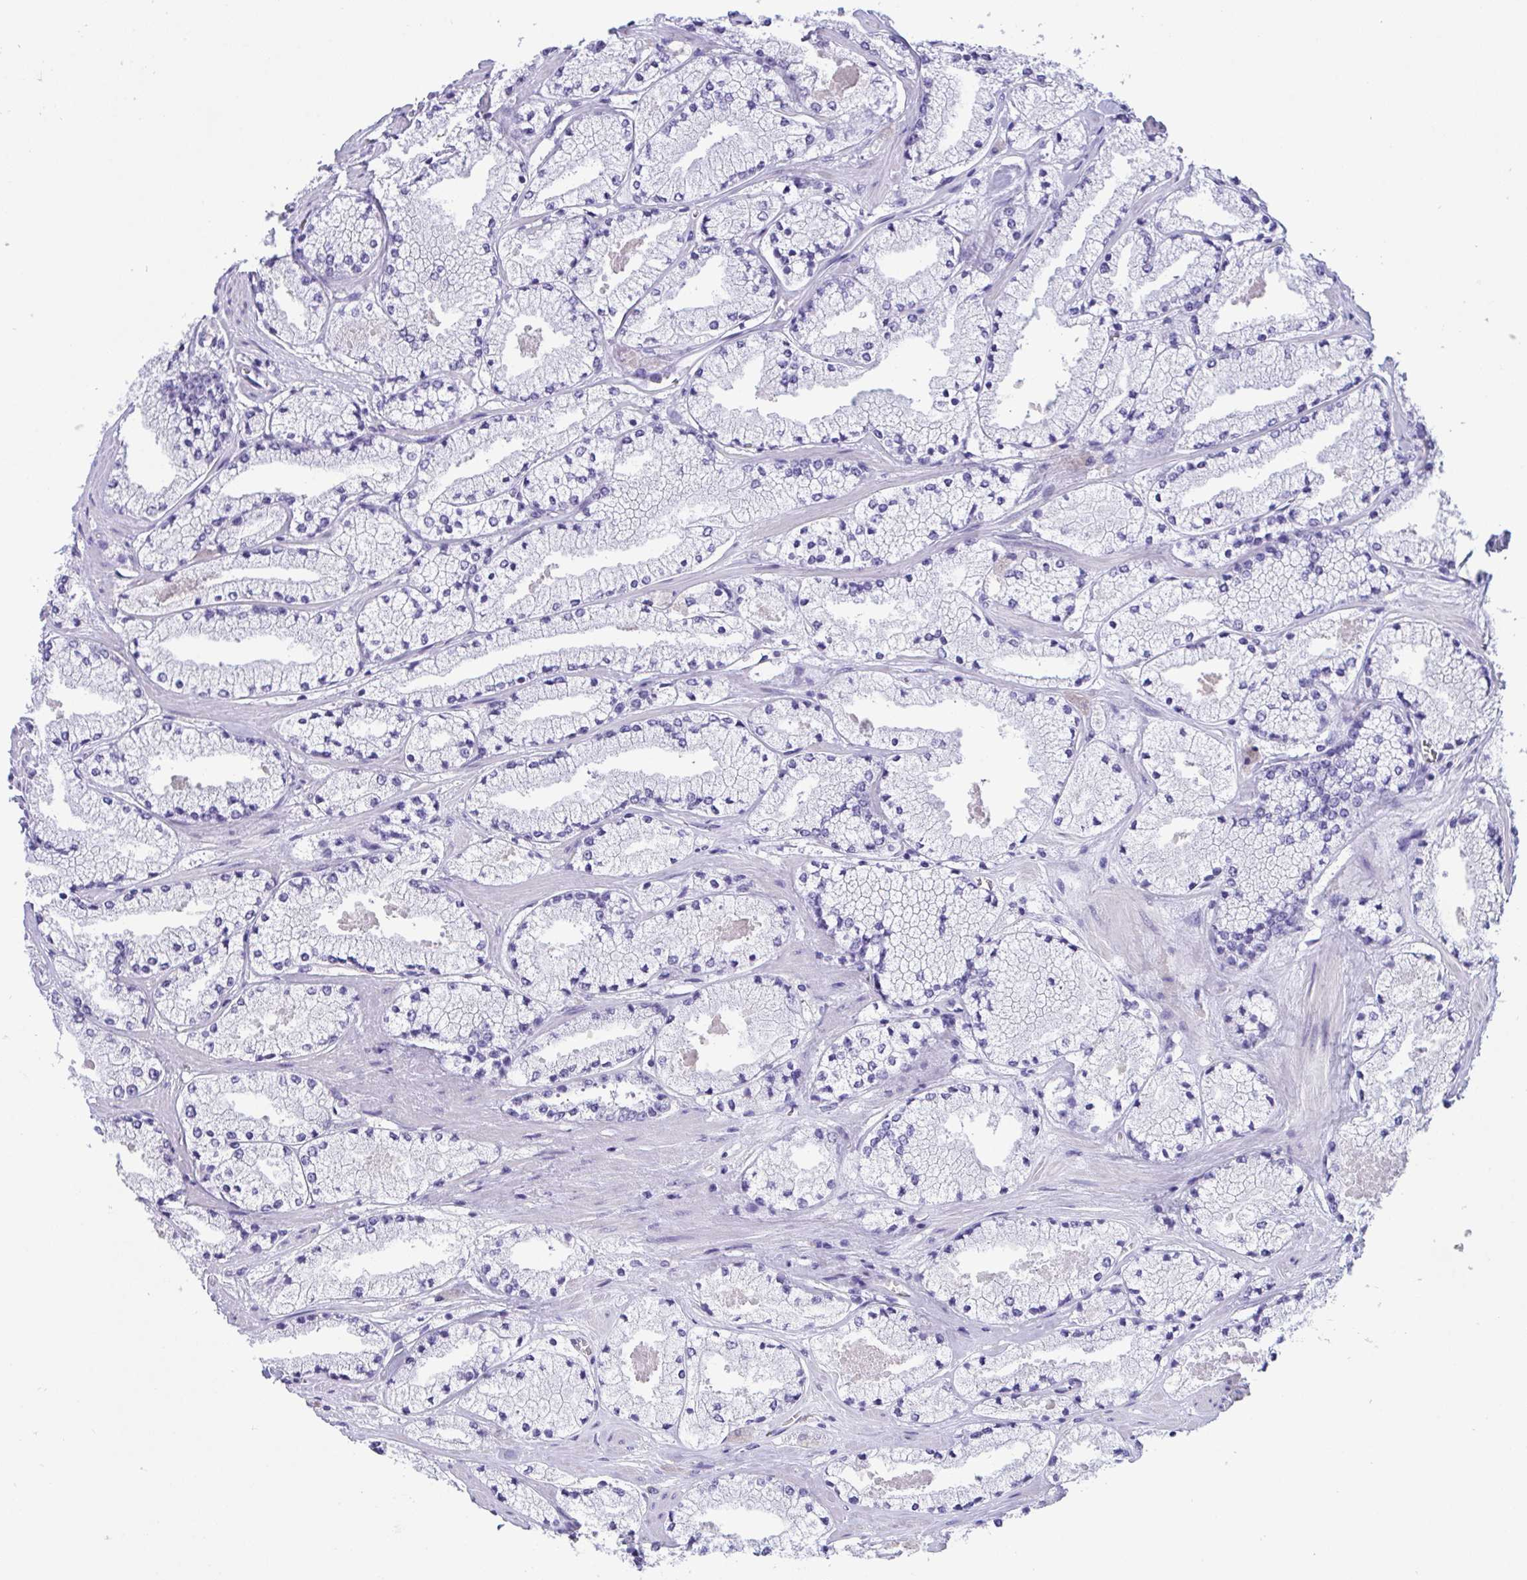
{"staining": {"intensity": "negative", "quantity": "none", "location": "none"}, "tissue": "prostate cancer", "cell_type": "Tumor cells", "image_type": "cancer", "snomed": [{"axis": "morphology", "description": "Adenocarcinoma, High grade"}, {"axis": "topography", "description": "Prostate"}], "caption": "A histopathology image of human prostate cancer (adenocarcinoma (high-grade)) is negative for staining in tumor cells.", "gene": "TMEM106B", "patient": {"sex": "male", "age": 63}}